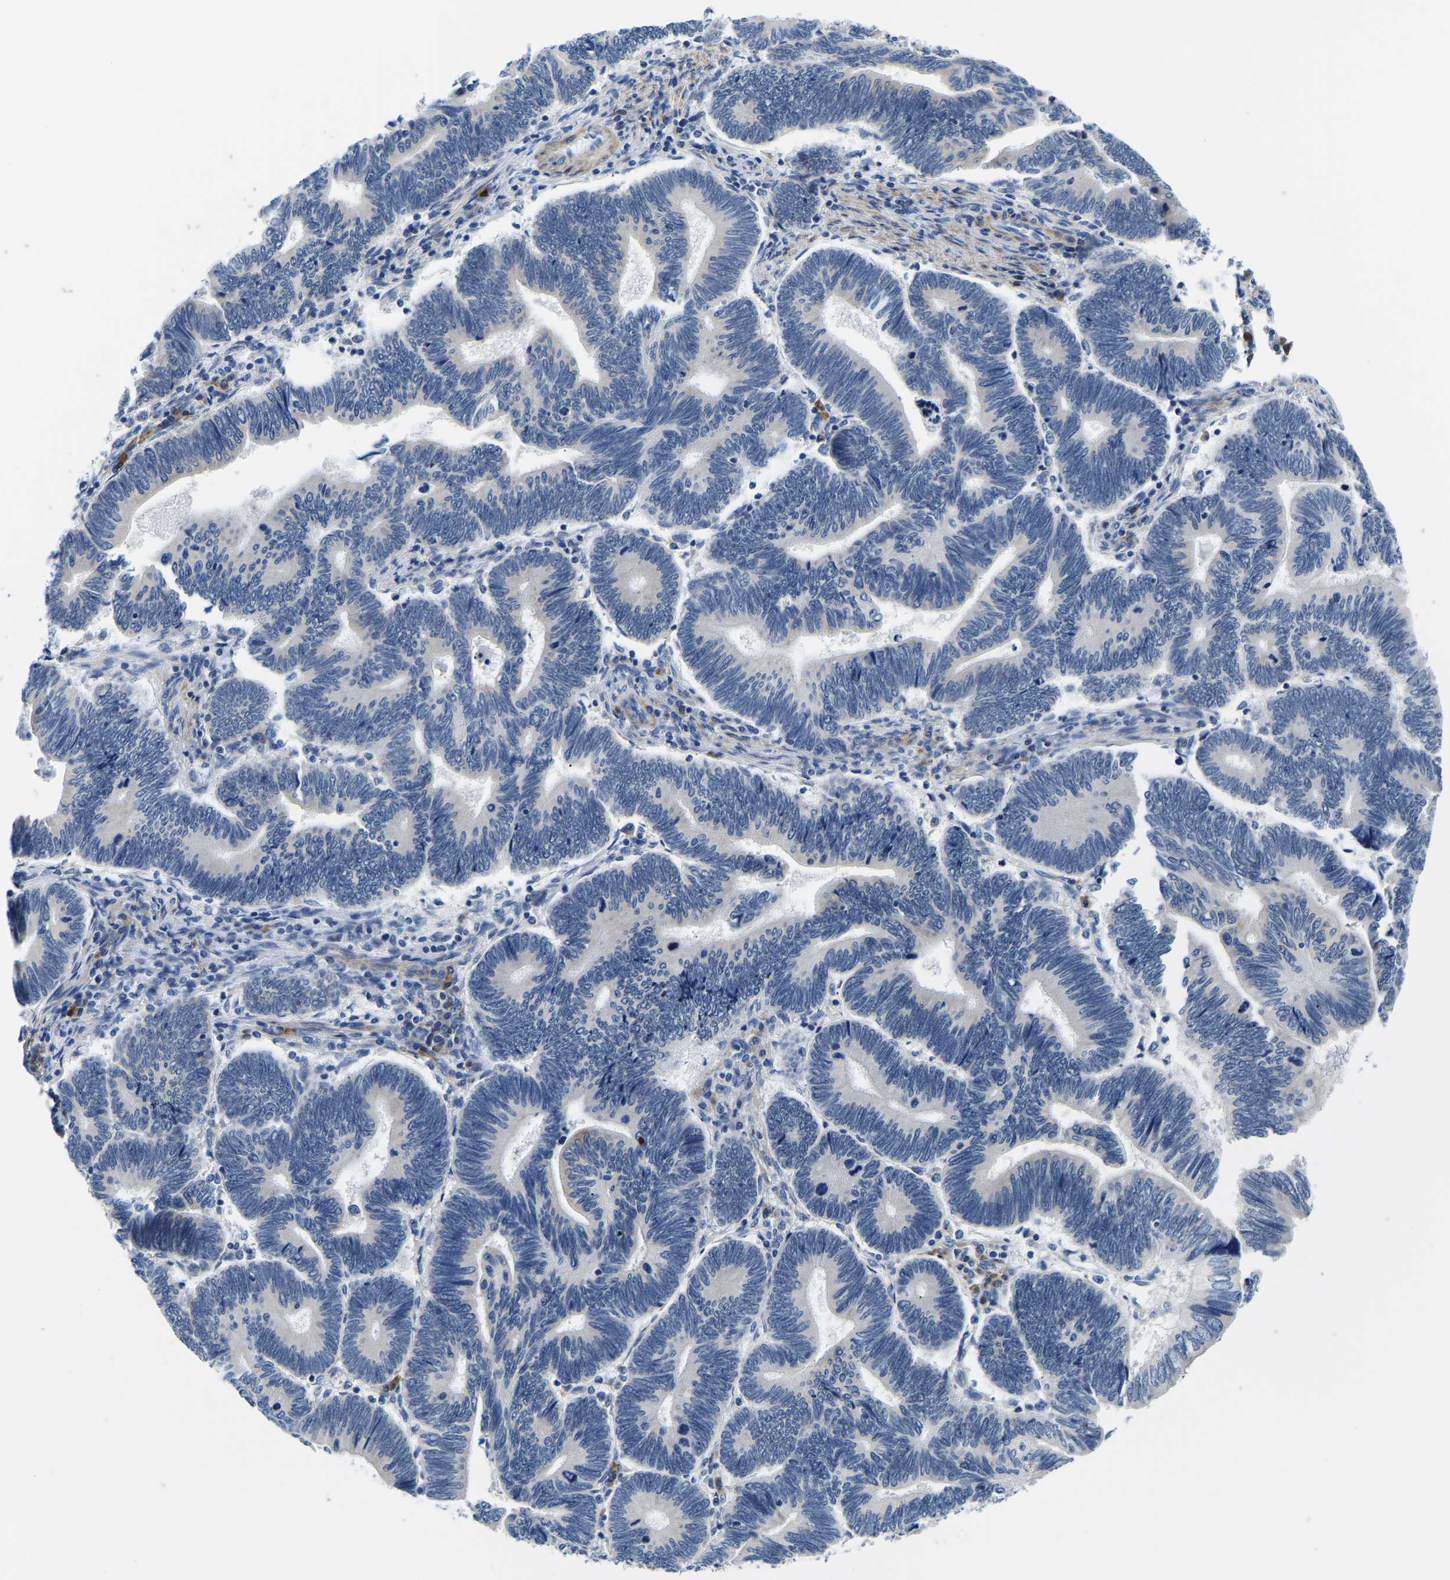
{"staining": {"intensity": "negative", "quantity": "none", "location": "none"}, "tissue": "pancreatic cancer", "cell_type": "Tumor cells", "image_type": "cancer", "snomed": [{"axis": "morphology", "description": "Adenocarcinoma, NOS"}, {"axis": "topography", "description": "Pancreas"}], "caption": "Image shows no protein staining in tumor cells of pancreatic adenocarcinoma tissue. (Brightfield microscopy of DAB immunohistochemistry (IHC) at high magnification).", "gene": "LIAS", "patient": {"sex": "female", "age": 70}}